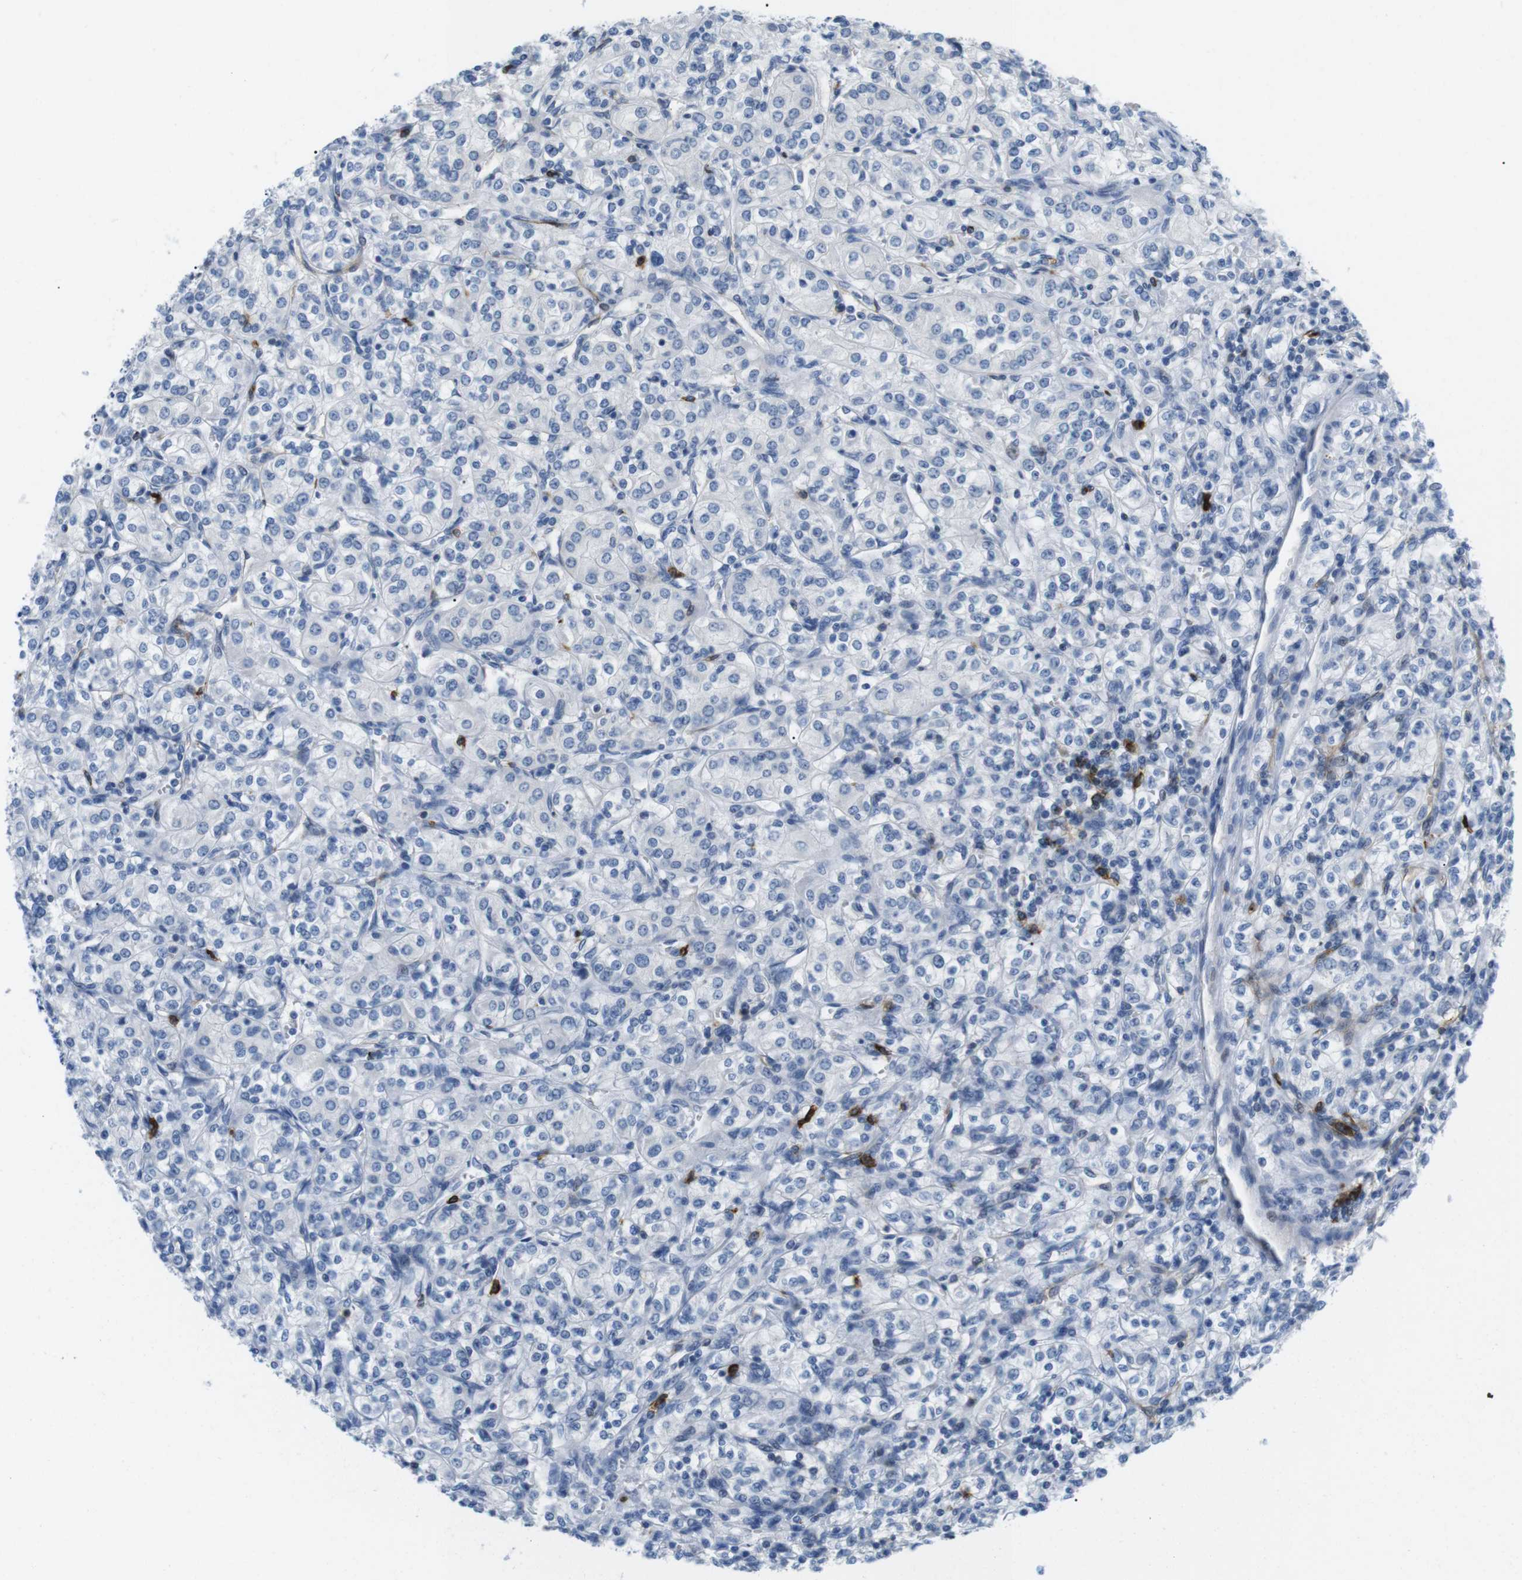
{"staining": {"intensity": "negative", "quantity": "none", "location": "none"}, "tissue": "renal cancer", "cell_type": "Tumor cells", "image_type": "cancer", "snomed": [{"axis": "morphology", "description": "Adenocarcinoma, NOS"}, {"axis": "topography", "description": "Kidney"}], "caption": "Tumor cells are negative for protein expression in human renal cancer (adenocarcinoma). (Immunohistochemistry, brightfield microscopy, high magnification).", "gene": "TNFRSF4", "patient": {"sex": "male", "age": 77}}